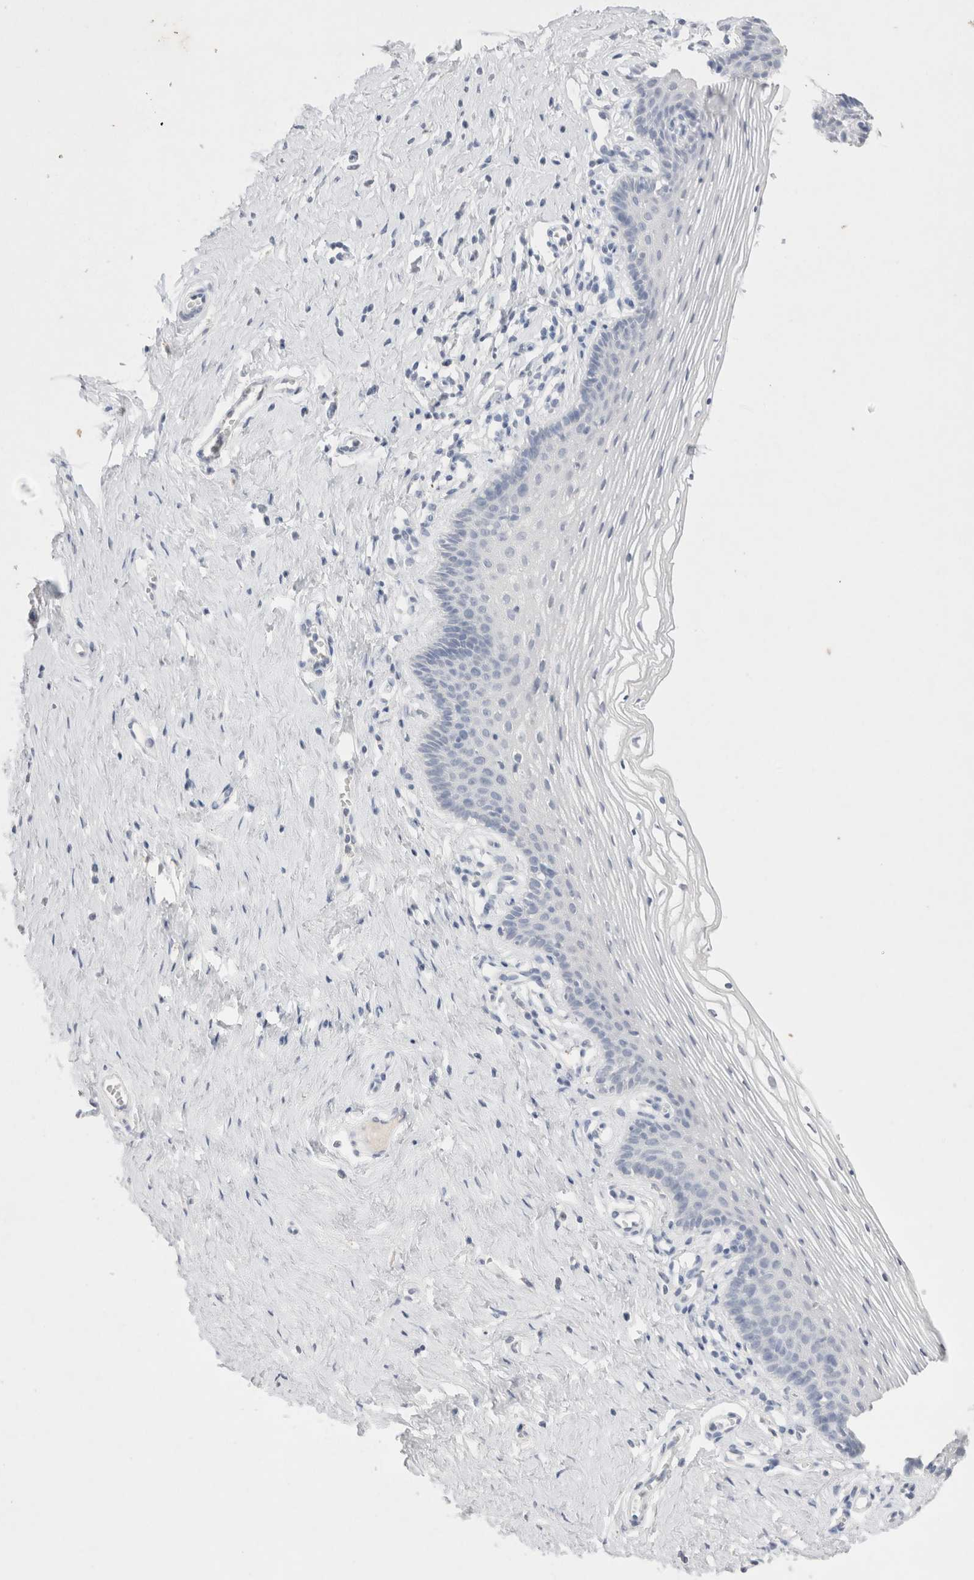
{"staining": {"intensity": "negative", "quantity": "none", "location": "none"}, "tissue": "vagina", "cell_type": "Squamous epithelial cells", "image_type": "normal", "snomed": [{"axis": "morphology", "description": "Normal tissue, NOS"}, {"axis": "topography", "description": "Vagina"}], "caption": "The photomicrograph shows no staining of squamous epithelial cells in normal vagina.", "gene": "EPCAM", "patient": {"sex": "female", "age": 32}}